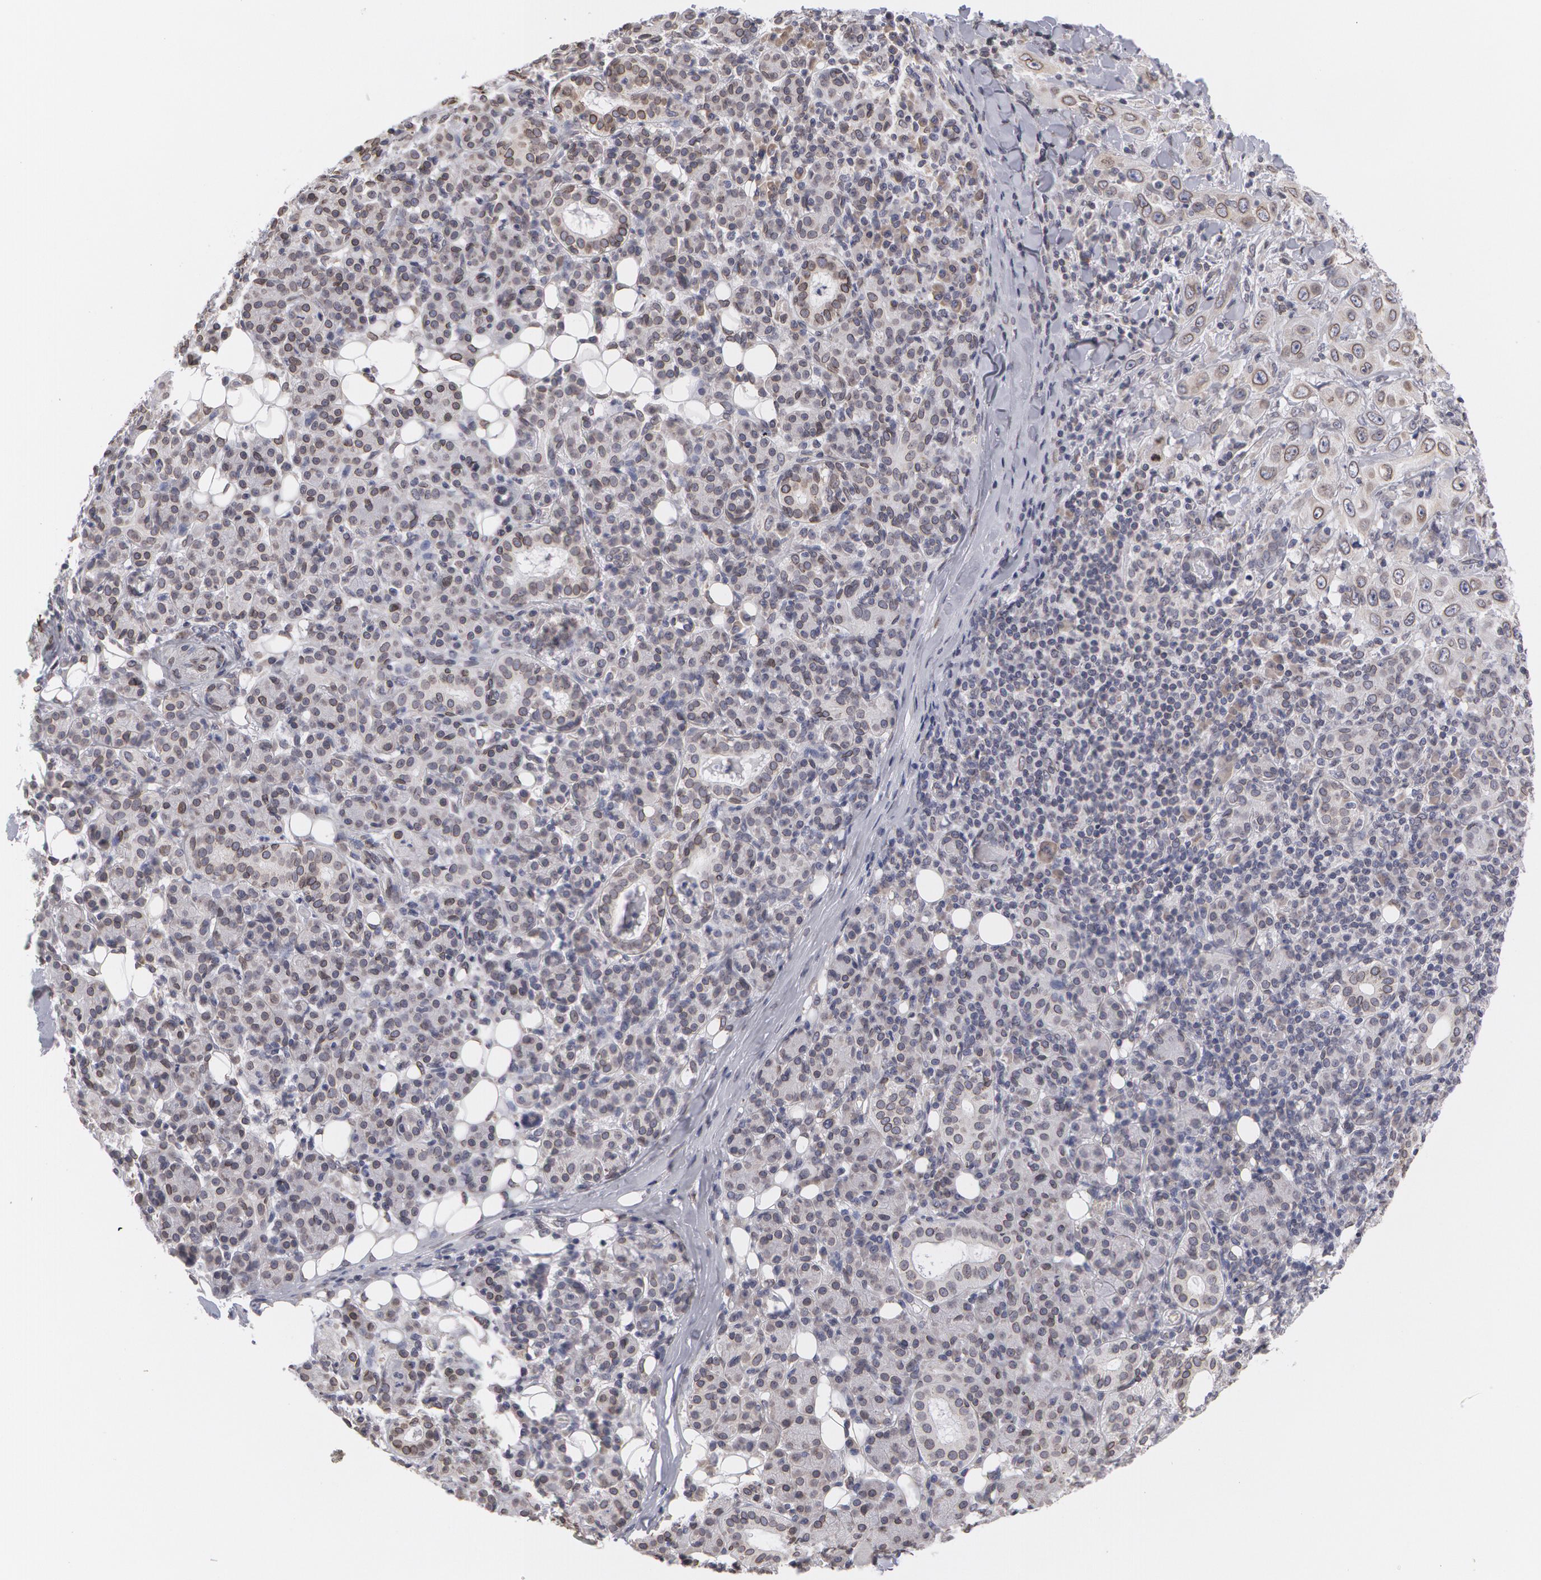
{"staining": {"intensity": "moderate", "quantity": "25%-75%", "location": "nuclear"}, "tissue": "skin cancer", "cell_type": "Tumor cells", "image_type": "cancer", "snomed": [{"axis": "morphology", "description": "Squamous cell carcinoma, NOS"}, {"axis": "topography", "description": "Skin"}], "caption": "Immunohistochemical staining of squamous cell carcinoma (skin) exhibits medium levels of moderate nuclear protein positivity in about 25%-75% of tumor cells. The protein of interest is shown in brown color, while the nuclei are stained blue.", "gene": "EMD", "patient": {"sex": "male", "age": 84}}